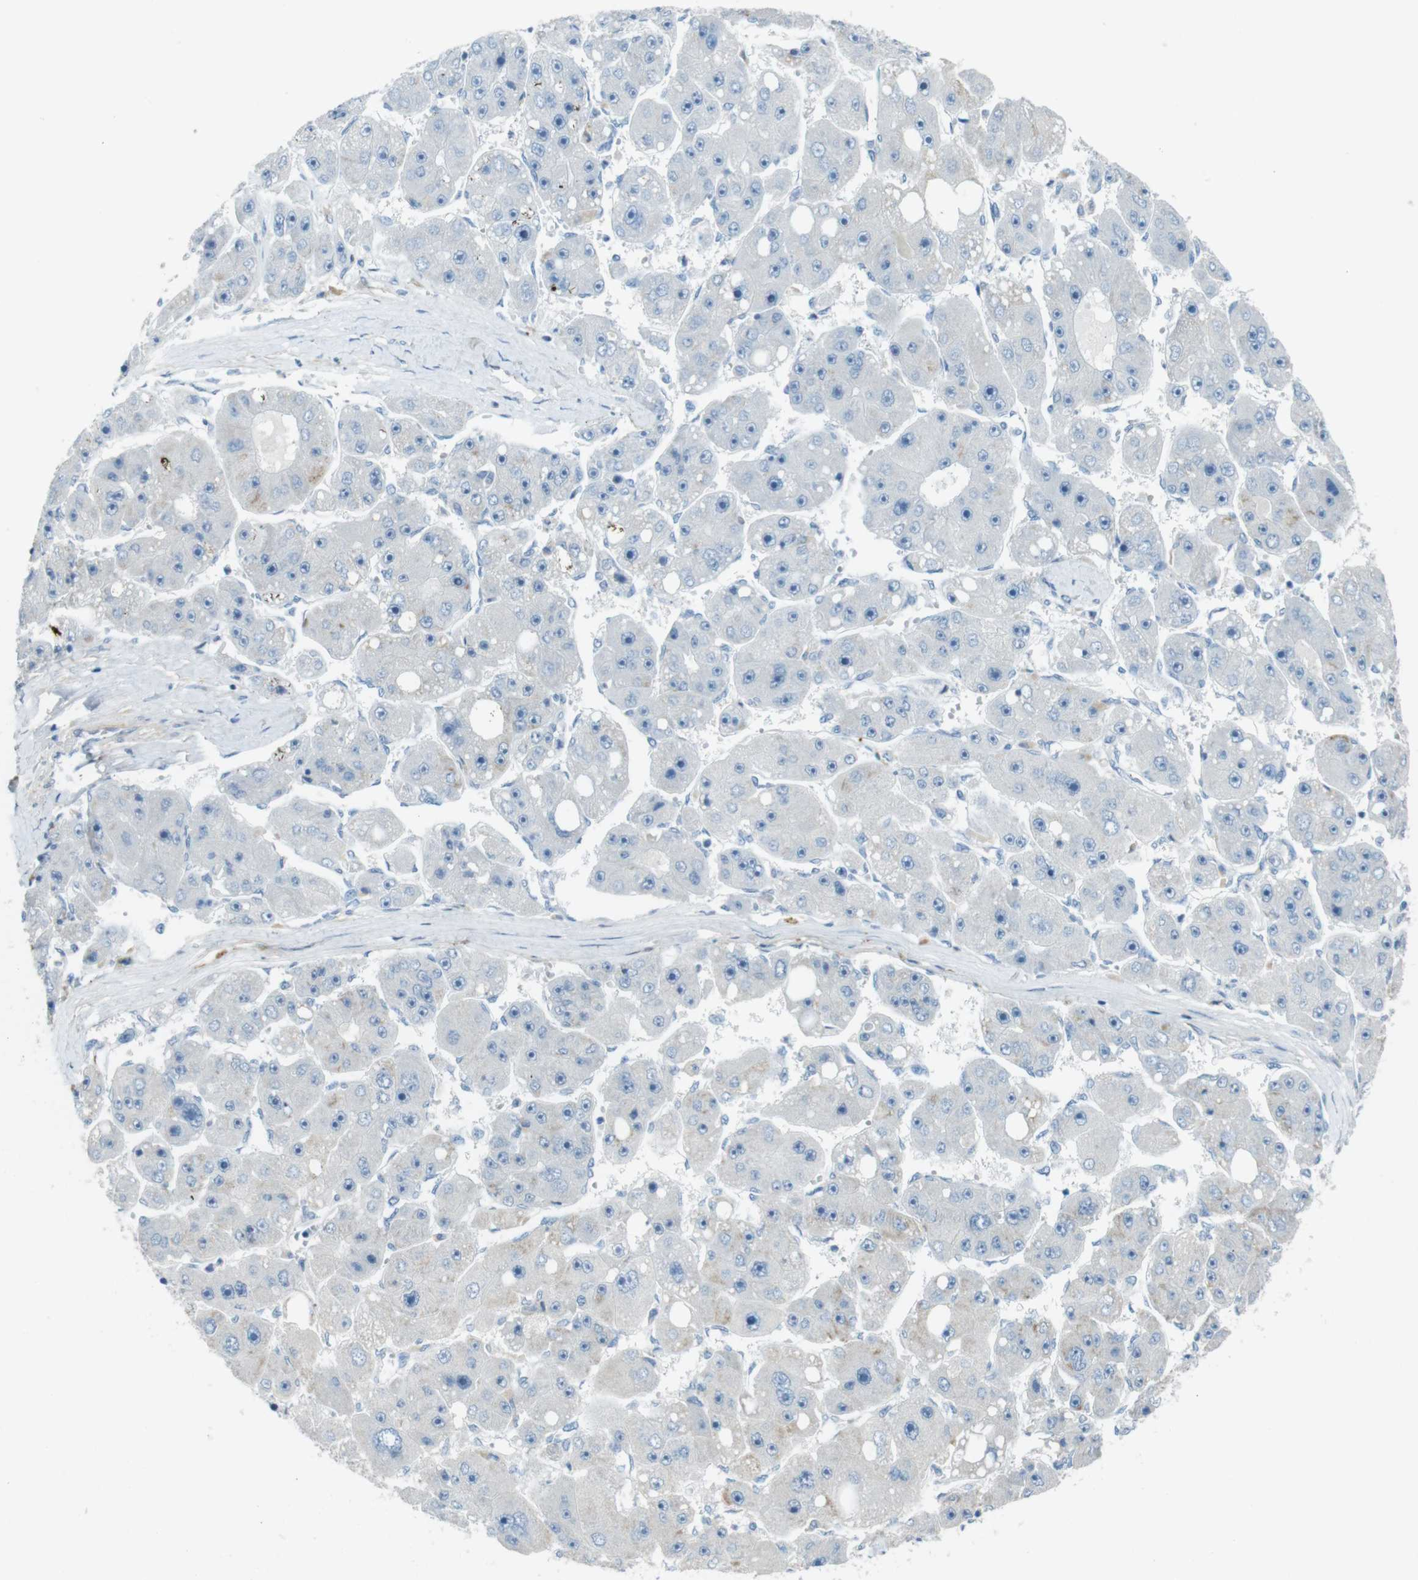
{"staining": {"intensity": "negative", "quantity": "none", "location": "none"}, "tissue": "liver cancer", "cell_type": "Tumor cells", "image_type": "cancer", "snomed": [{"axis": "morphology", "description": "Carcinoma, Hepatocellular, NOS"}, {"axis": "topography", "description": "Liver"}], "caption": "An image of human liver cancer is negative for staining in tumor cells.", "gene": "ENTPD7", "patient": {"sex": "female", "age": 61}}